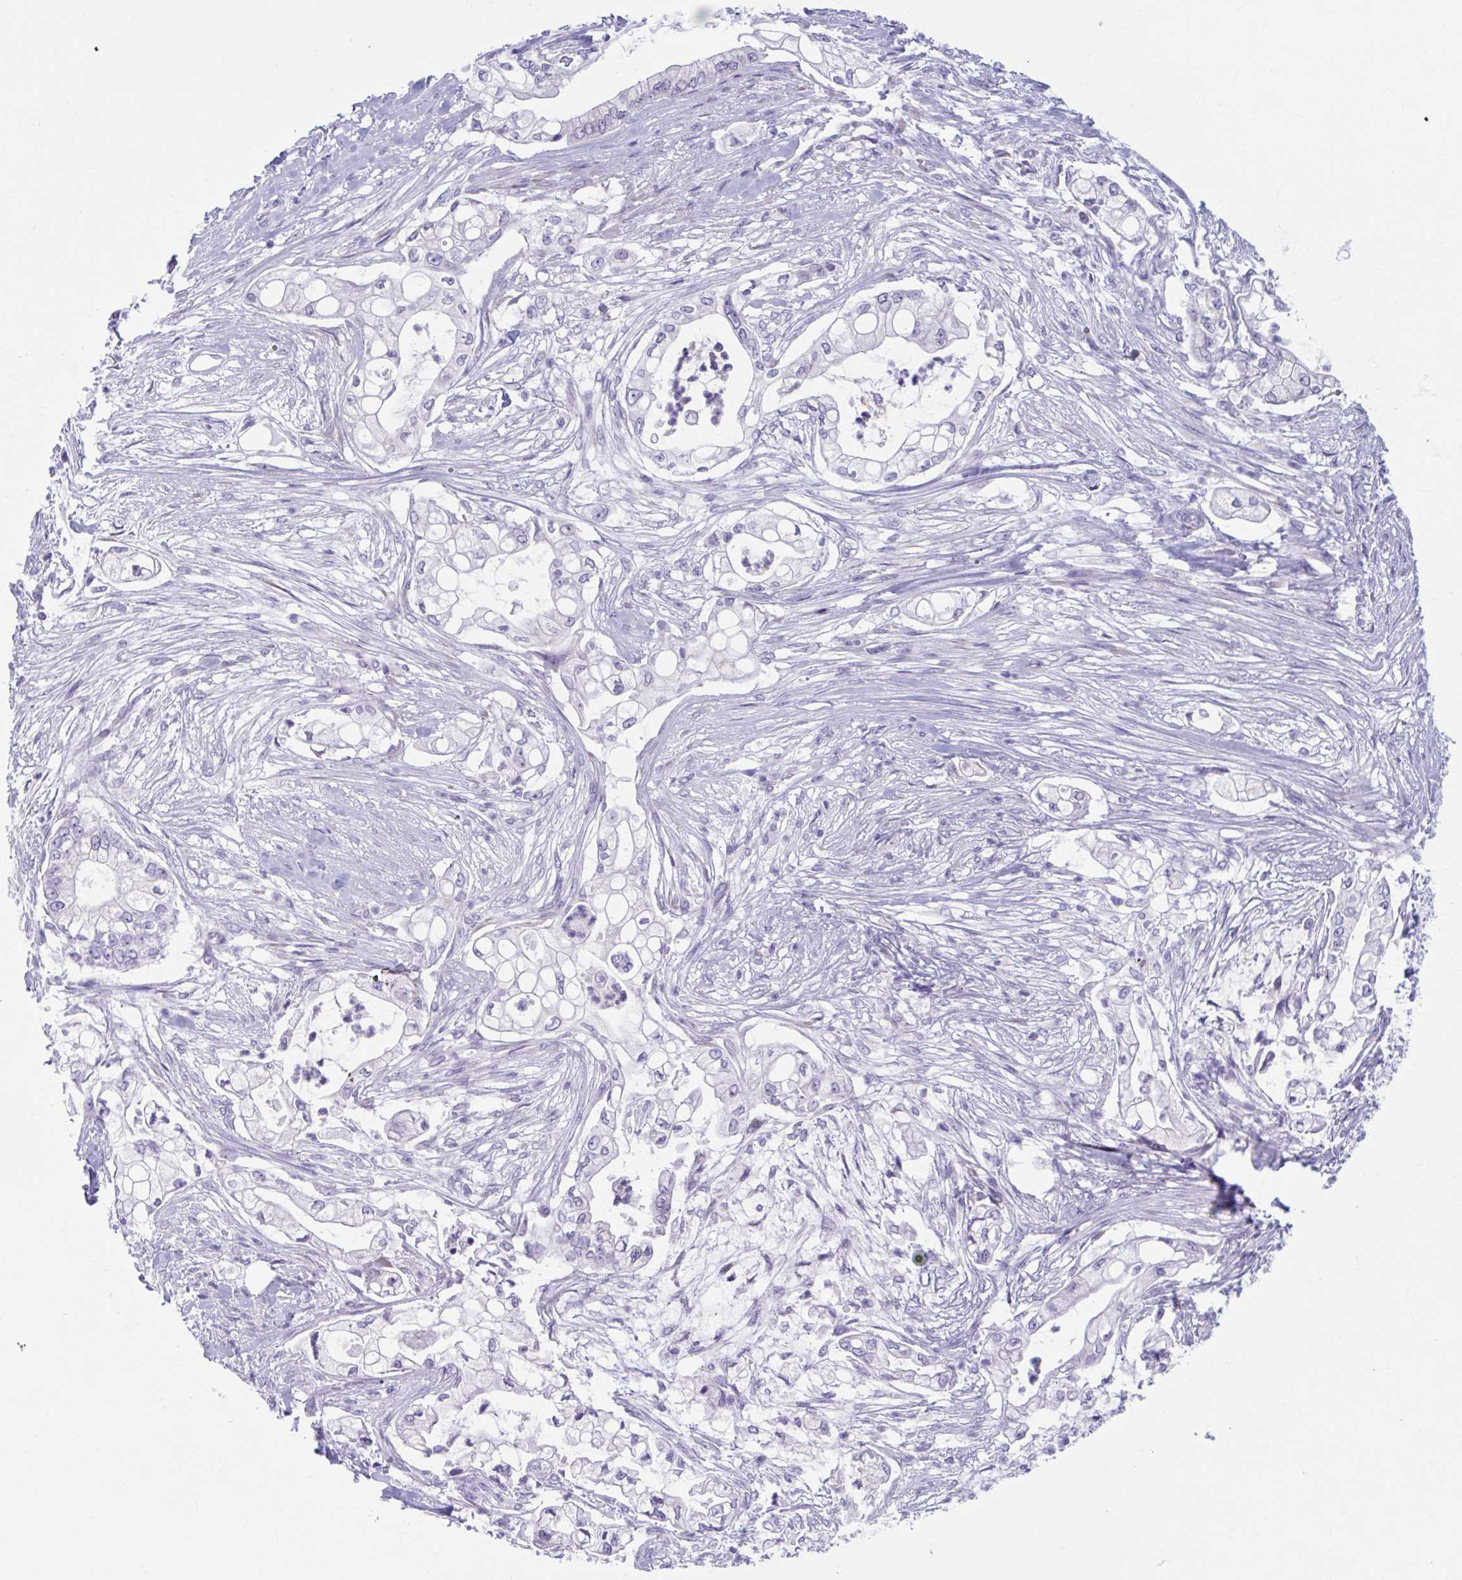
{"staining": {"intensity": "negative", "quantity": "none", "location": "none"}, "tissue": "pancreatic cancer", "cell_type": "Tumor cells", "image_type": "cancer", "snomed": [{"axis": "morphology", "description": "Adenocarcinoma, NOS"}, {"axis": "topography", "description": "Pancreas"}], "caption": "A photomicrograph of human pancreatic cancer (adenocarcinoma) is negative for staining in tumor cells.", "gene": "CCDC105", "patient": {"sex": "female", "age": 69}}